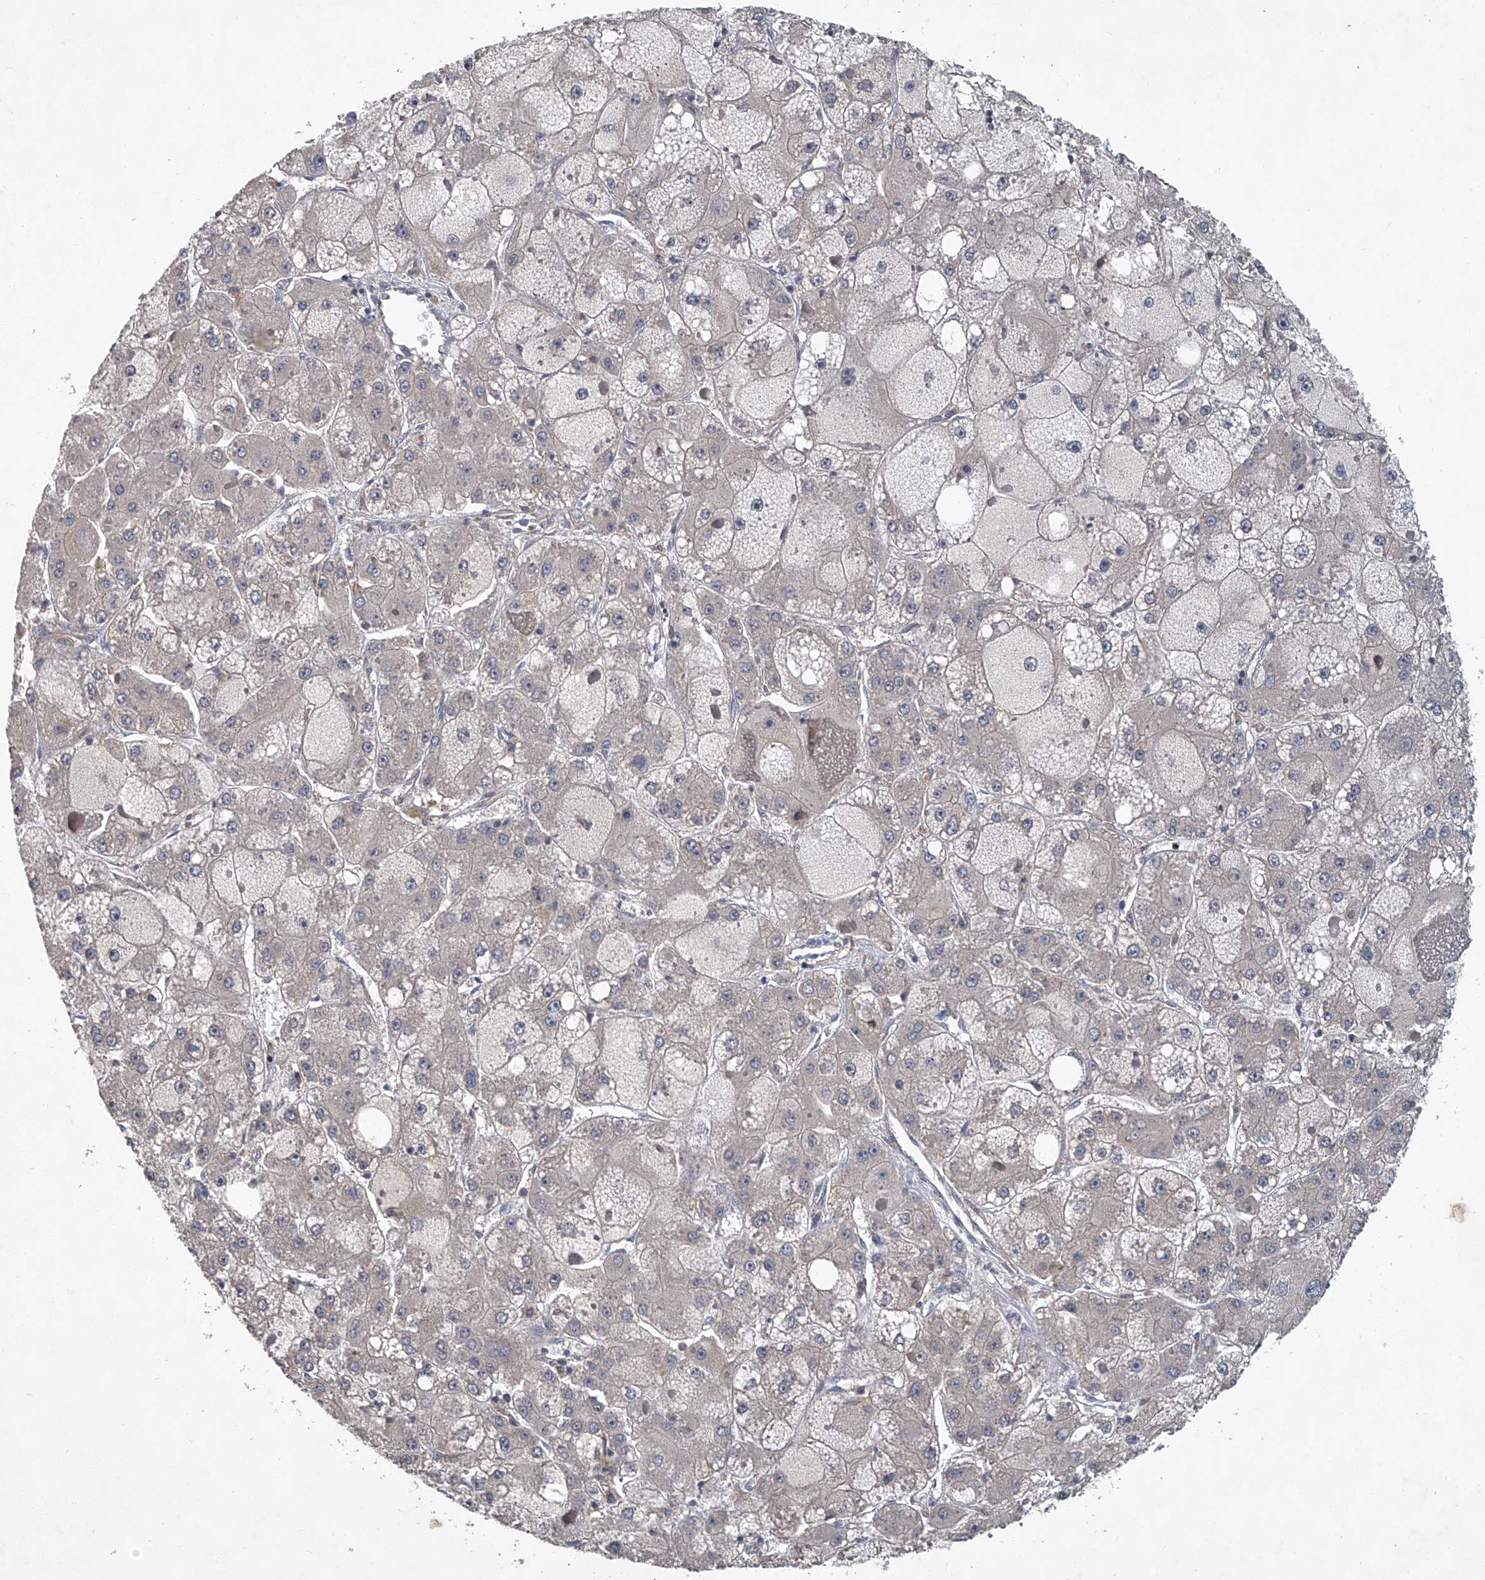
{"staining": {"intensity": "negative", "quantity": "none", "location": "none"}, "tissue": "liver cancer", "cell_type": "Tumor cells", "image_type": "cancer", "snomed": [{"axis": "morphology", "description": "Carcinoma, Hepatocellular, NOS"}, {"axis": "topography", "description": "Liver"}], "caption": "IHC of liver cancer (hepatocellular carcinoma) exhibits no positivity in tumor cells. (Immunohistochemistry (ihc), brightfield microscopy, high magnification).", "gene": "ANKRD34A", "patient": {"sex": "female", "age": 73}}